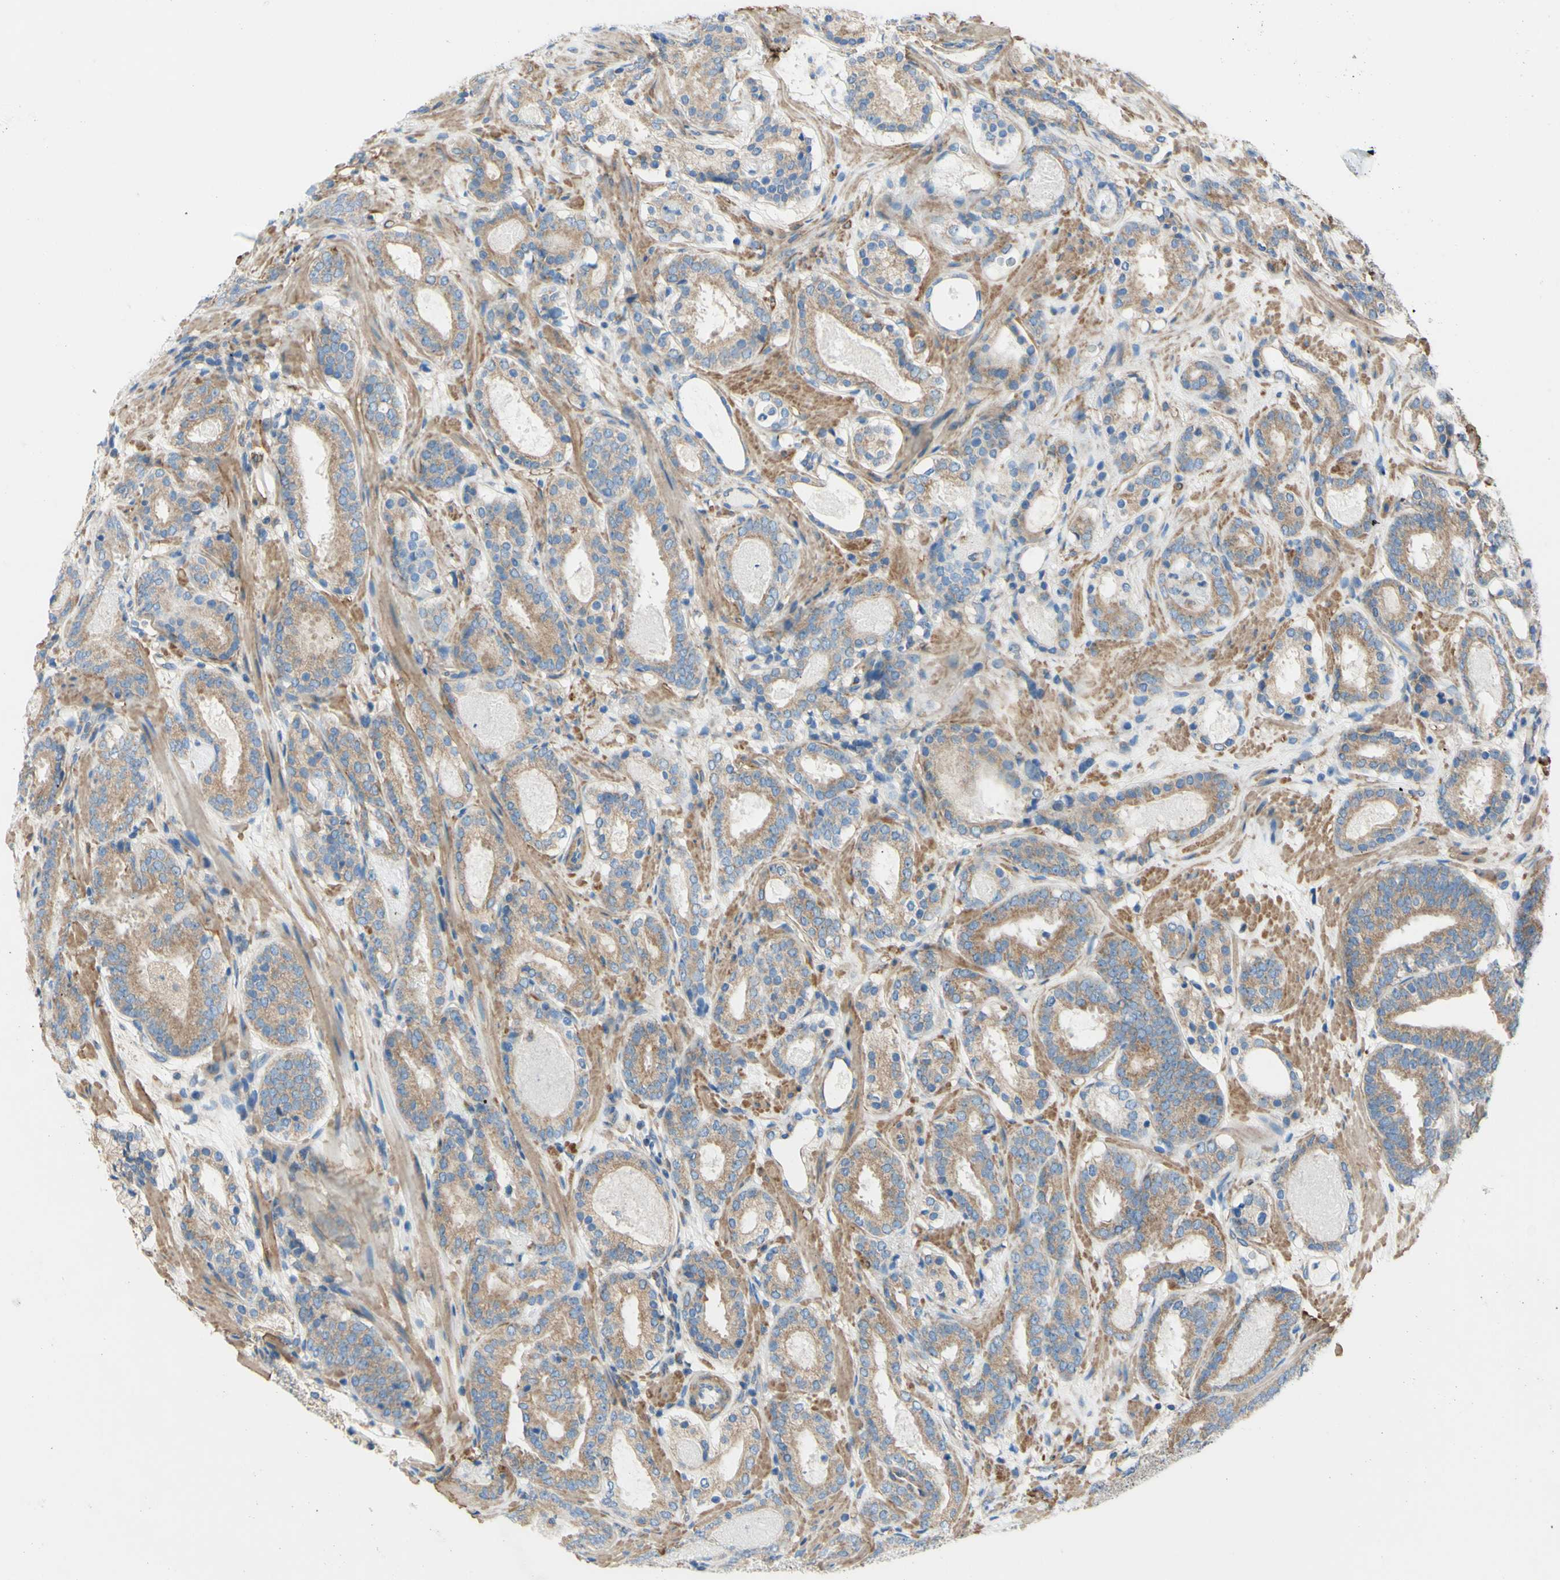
{"staining": {"intensity": "weak", "quantity": ">75%", "location": "cytoplasmic/membranous"}, "tissue": "prostate cancer", "cell_type": "Tumor cells", "image_type": "cancer", "snomed": [{"axis": "morphology", "description": "Adenocarcinoma, Low grade"}, {"axis": "topography", "description": "Prostate"}], "caption": "Immunohistochemical staining of prostate low-grade adenocarcinoma exhibits weak cytoplasmic/membranous protein expression in approximately >75% of tumor cells.", "gene": "RETREG2", "patient": {"sex": "male", "age": 69}}